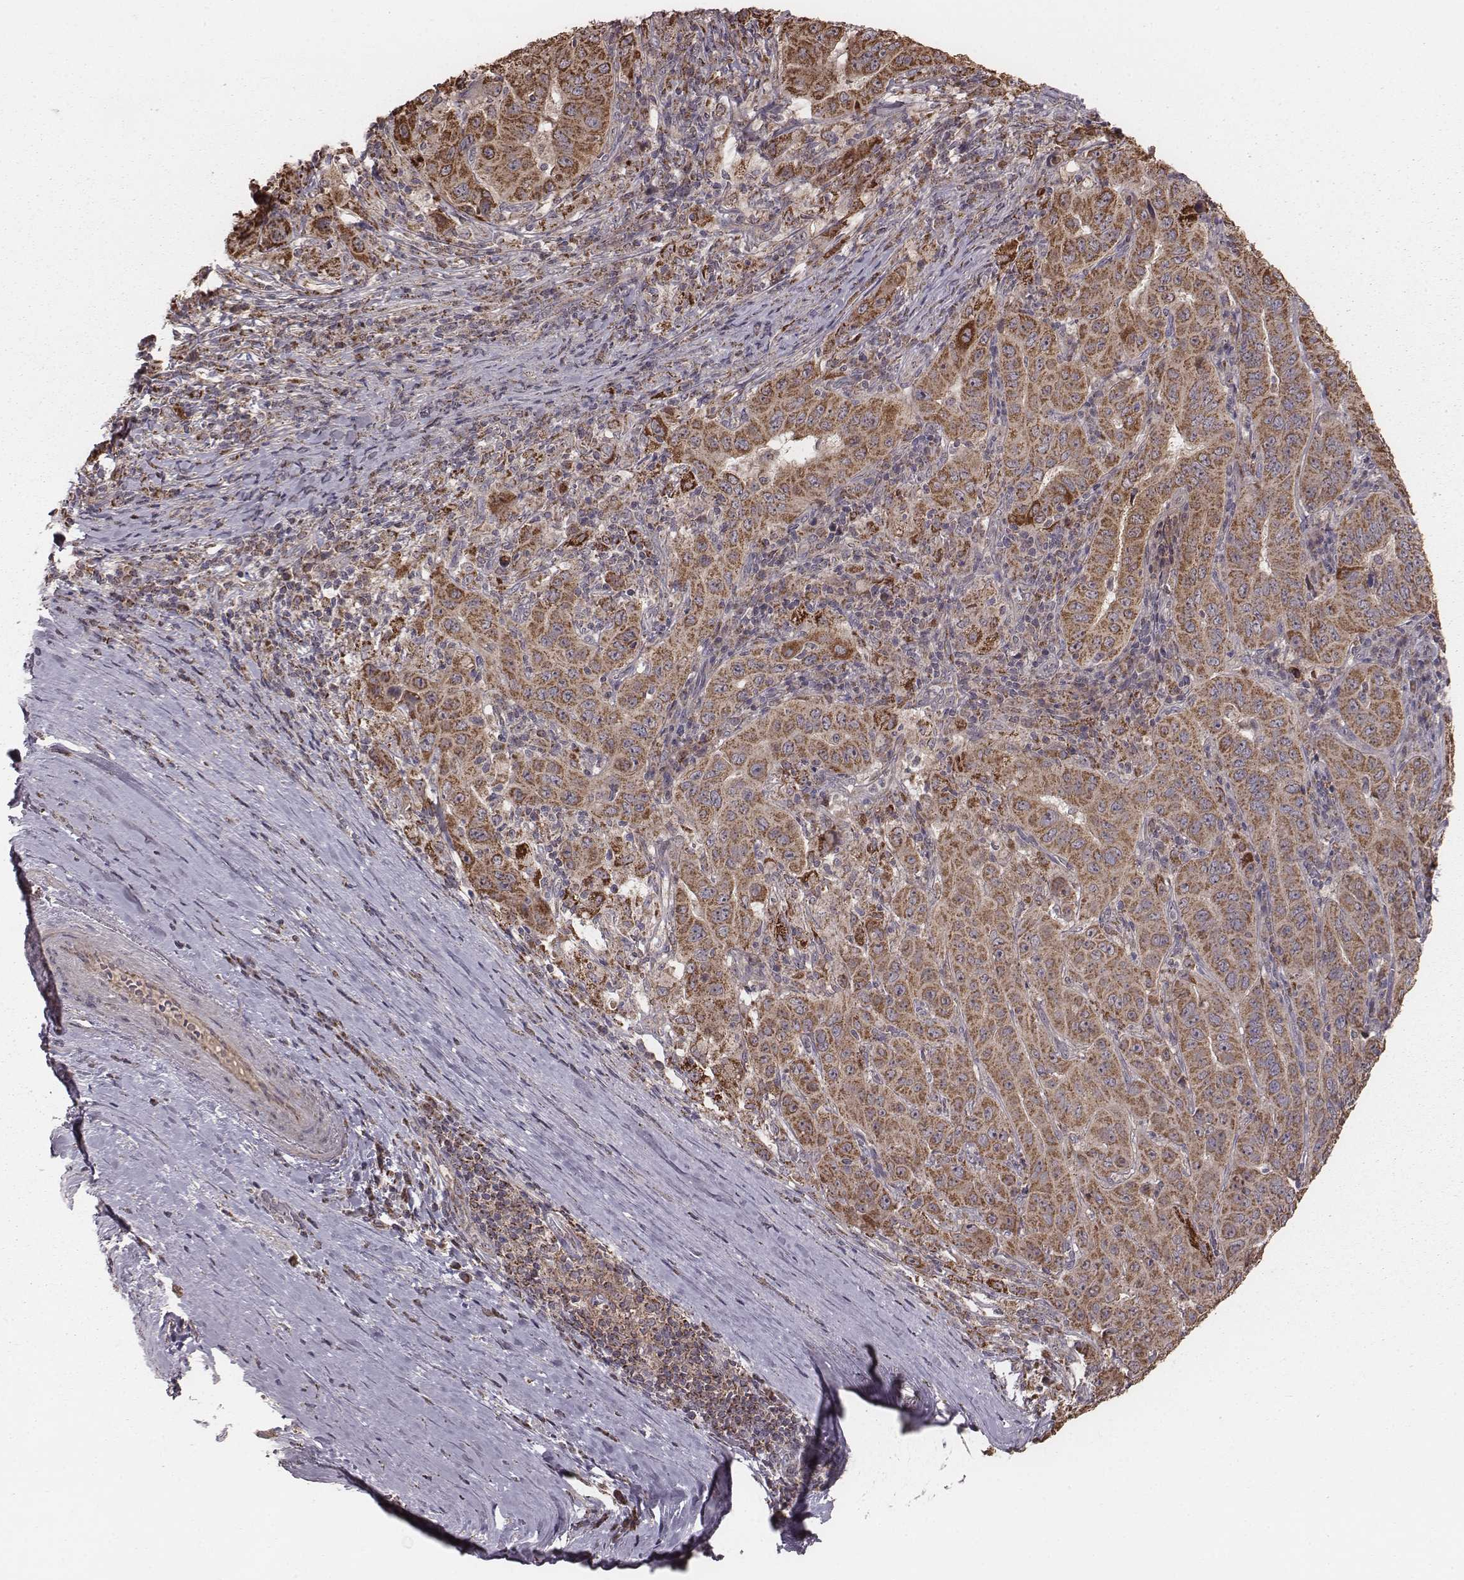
{"staining": {"intensity": "moderate", "quantity": ">75%", "location": "cytoplasmic/membranous"}, "tissue": "pancreatic cancer", "cell_type": "Tumor cells", "image_type": "cancer", "snomed": [{"axis": "morphology", "description": "Adenocarcinoma, NOS"}, {"axis": "topography", "description": "Pancreas"}], "caption": "Immunohistochemical staining of human pancreatic cancer demonstrates medium levels of moderate cytoplasmic/membranous expression in about >75% of tumor cells.", "gene": "PDCD2L", "patient": {"sex": "male", "age": 63}}